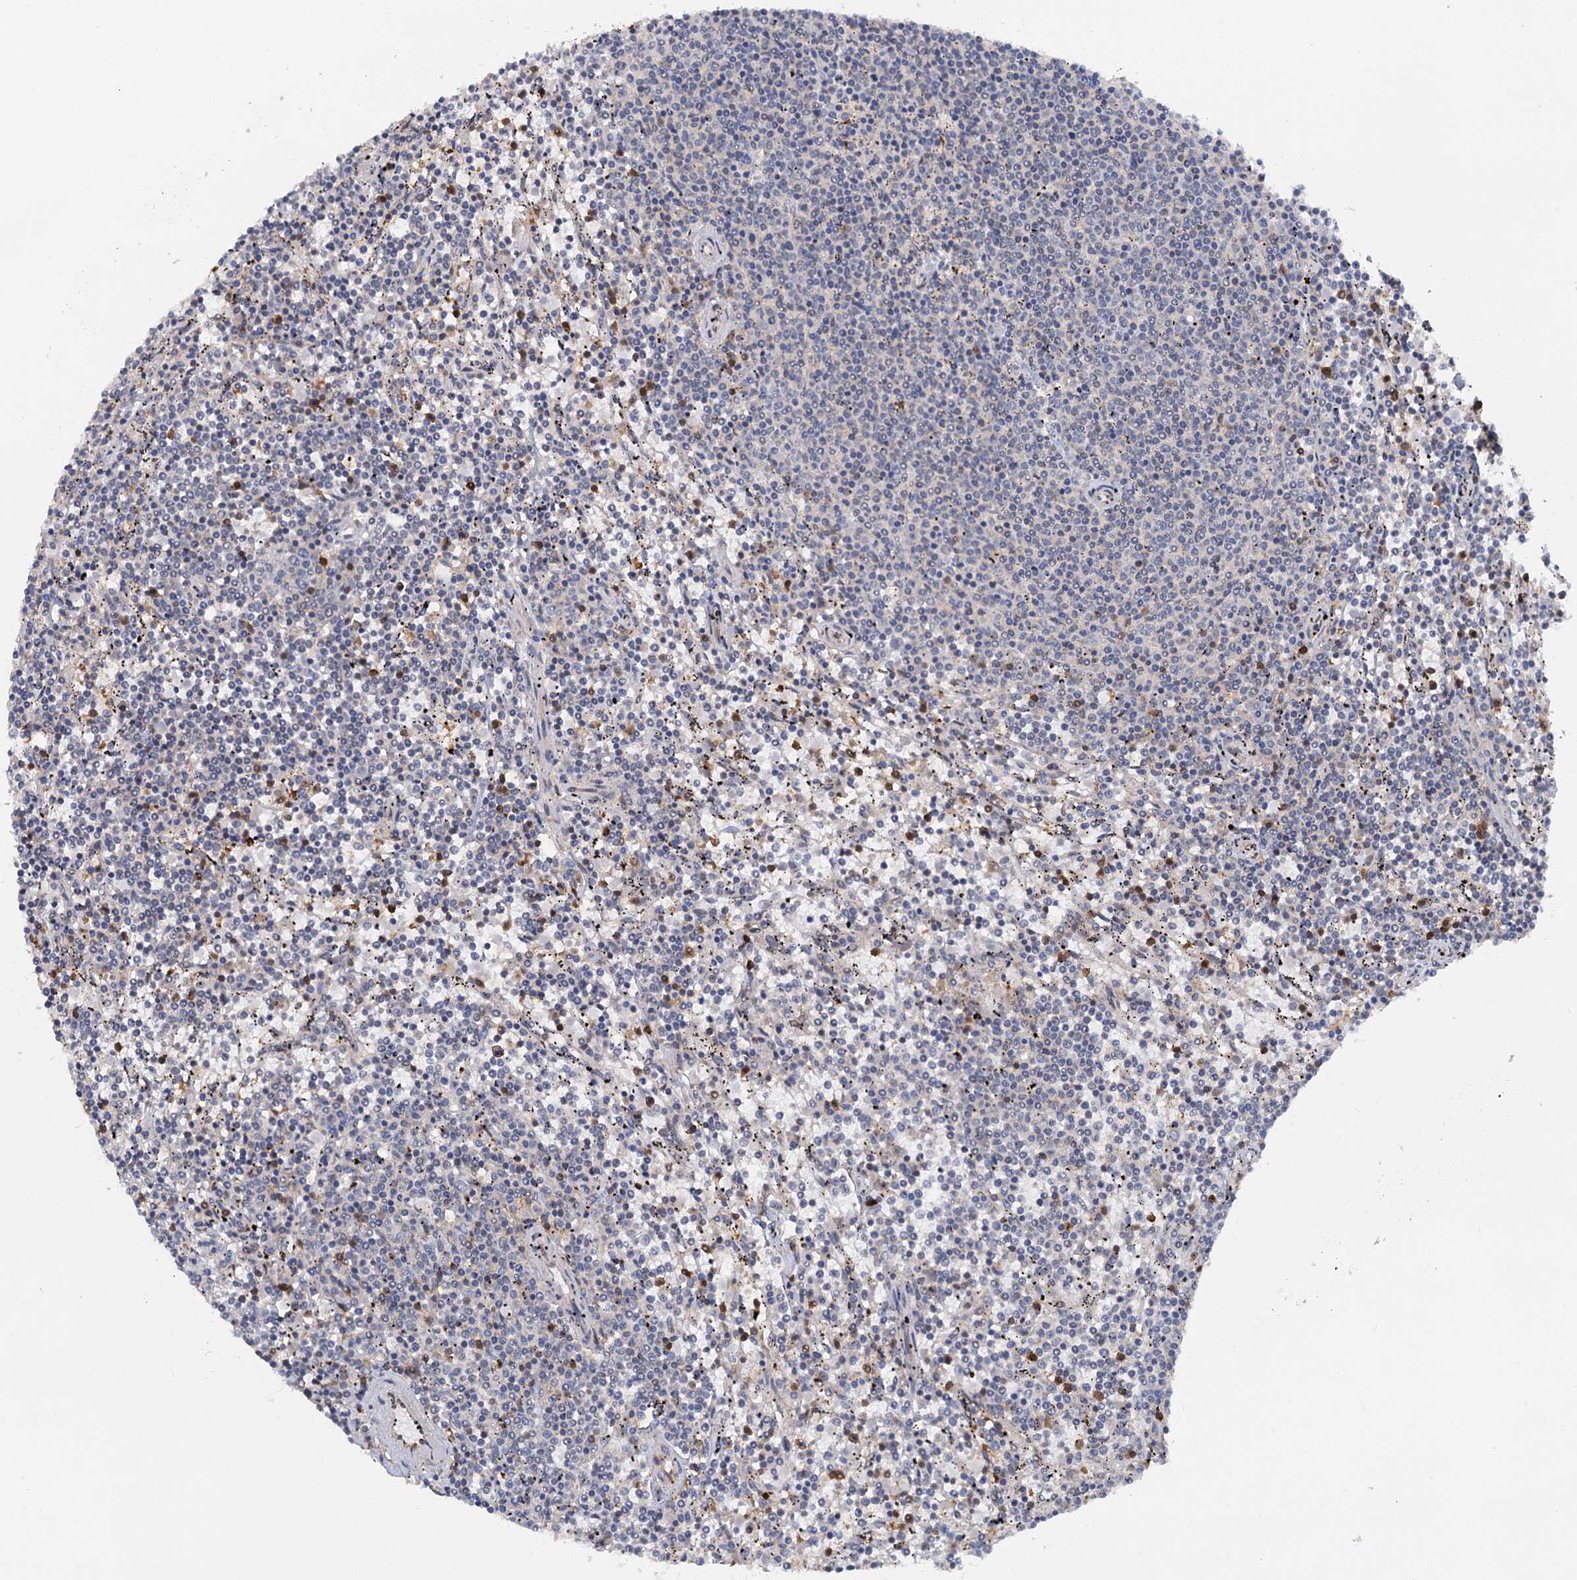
{"staining": {"intensity": "negative", "quantity": "none", "location": "none"}, "tissue": "lymphoma", "cell_type": "Tumor cells", "image_type": "cancer", "snomed": [{"axis": "morphology", "description": "Malignant lymphoma, non-Hodgkin's type, Low grade"}, {"axis": "topography", "description": "Spleen"}], "caption": "Immunohistochemistry histopathology image of neoplastic tissue: human malignant lymphoma, non-Hodgkin's type (low-grade) stained with DAB (3,3'-diaminobenzidine) displays no significant protein staining in tumor cells.", "gene": "ZNF609", "patient": {"sex": "female", "age": 50}}